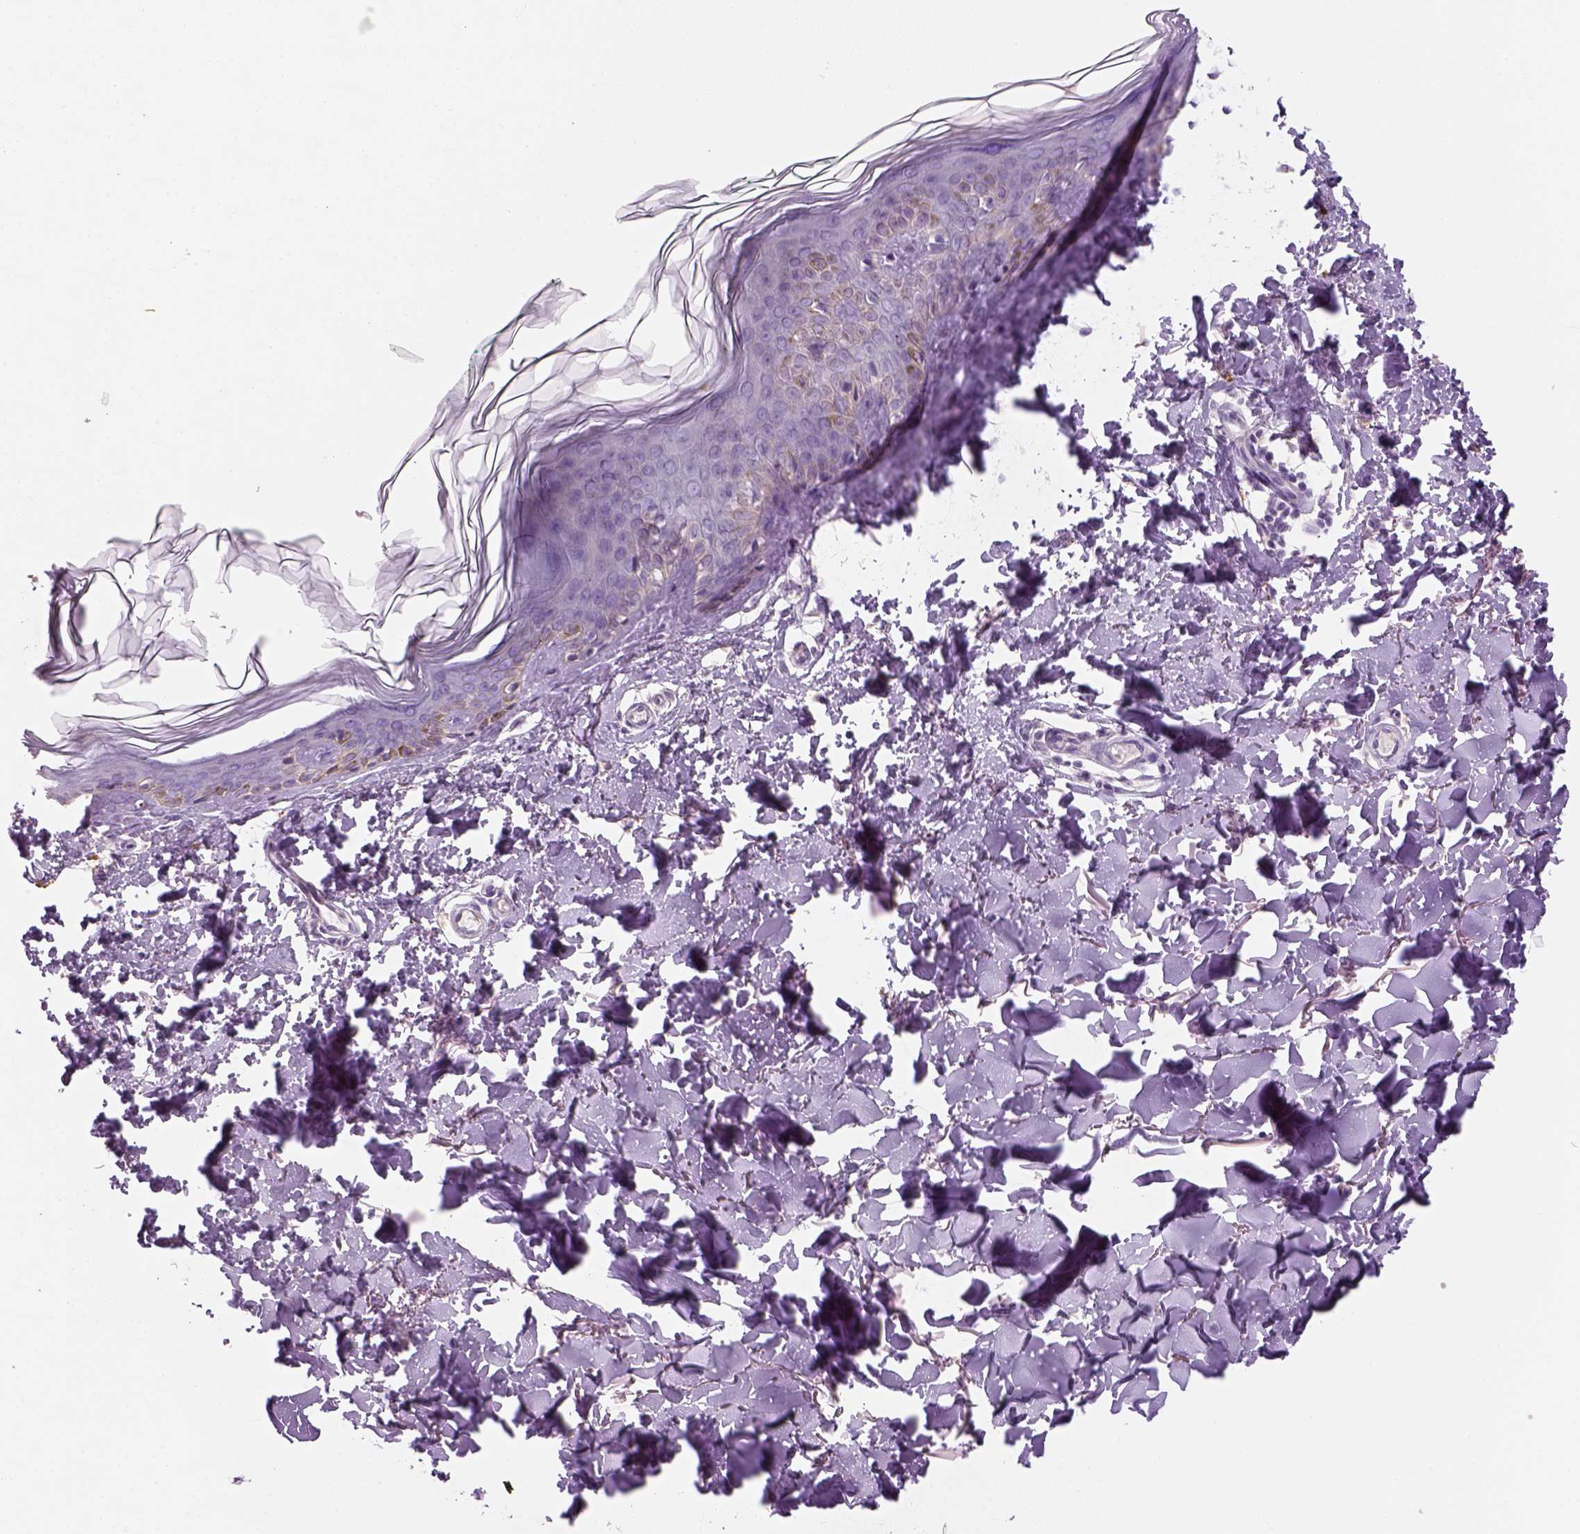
{"staining": {"intensity": "negative", "quantity": "none", "location": "none"}, "tissue": "skin", "cell_type": "Fibroblasts", "image_type": "normal", "snomed": [{"axis": "morphology", "description": "Normal tissue, NOS"}, {"axis": "topography", "description": "Skin"}, {"axis": "topography", "description": "Peripheral nerve tissue"}], "caption": "High magnification brightfield microscopy of benign skin stained with DAB (3,3'-diaminobenzidine) (brown) and counterstained with hematoxylin (blue): fibroblasts show no significant expression.", "gene": "NUDT6", "patient": {"sex": "female", "age": 45}}